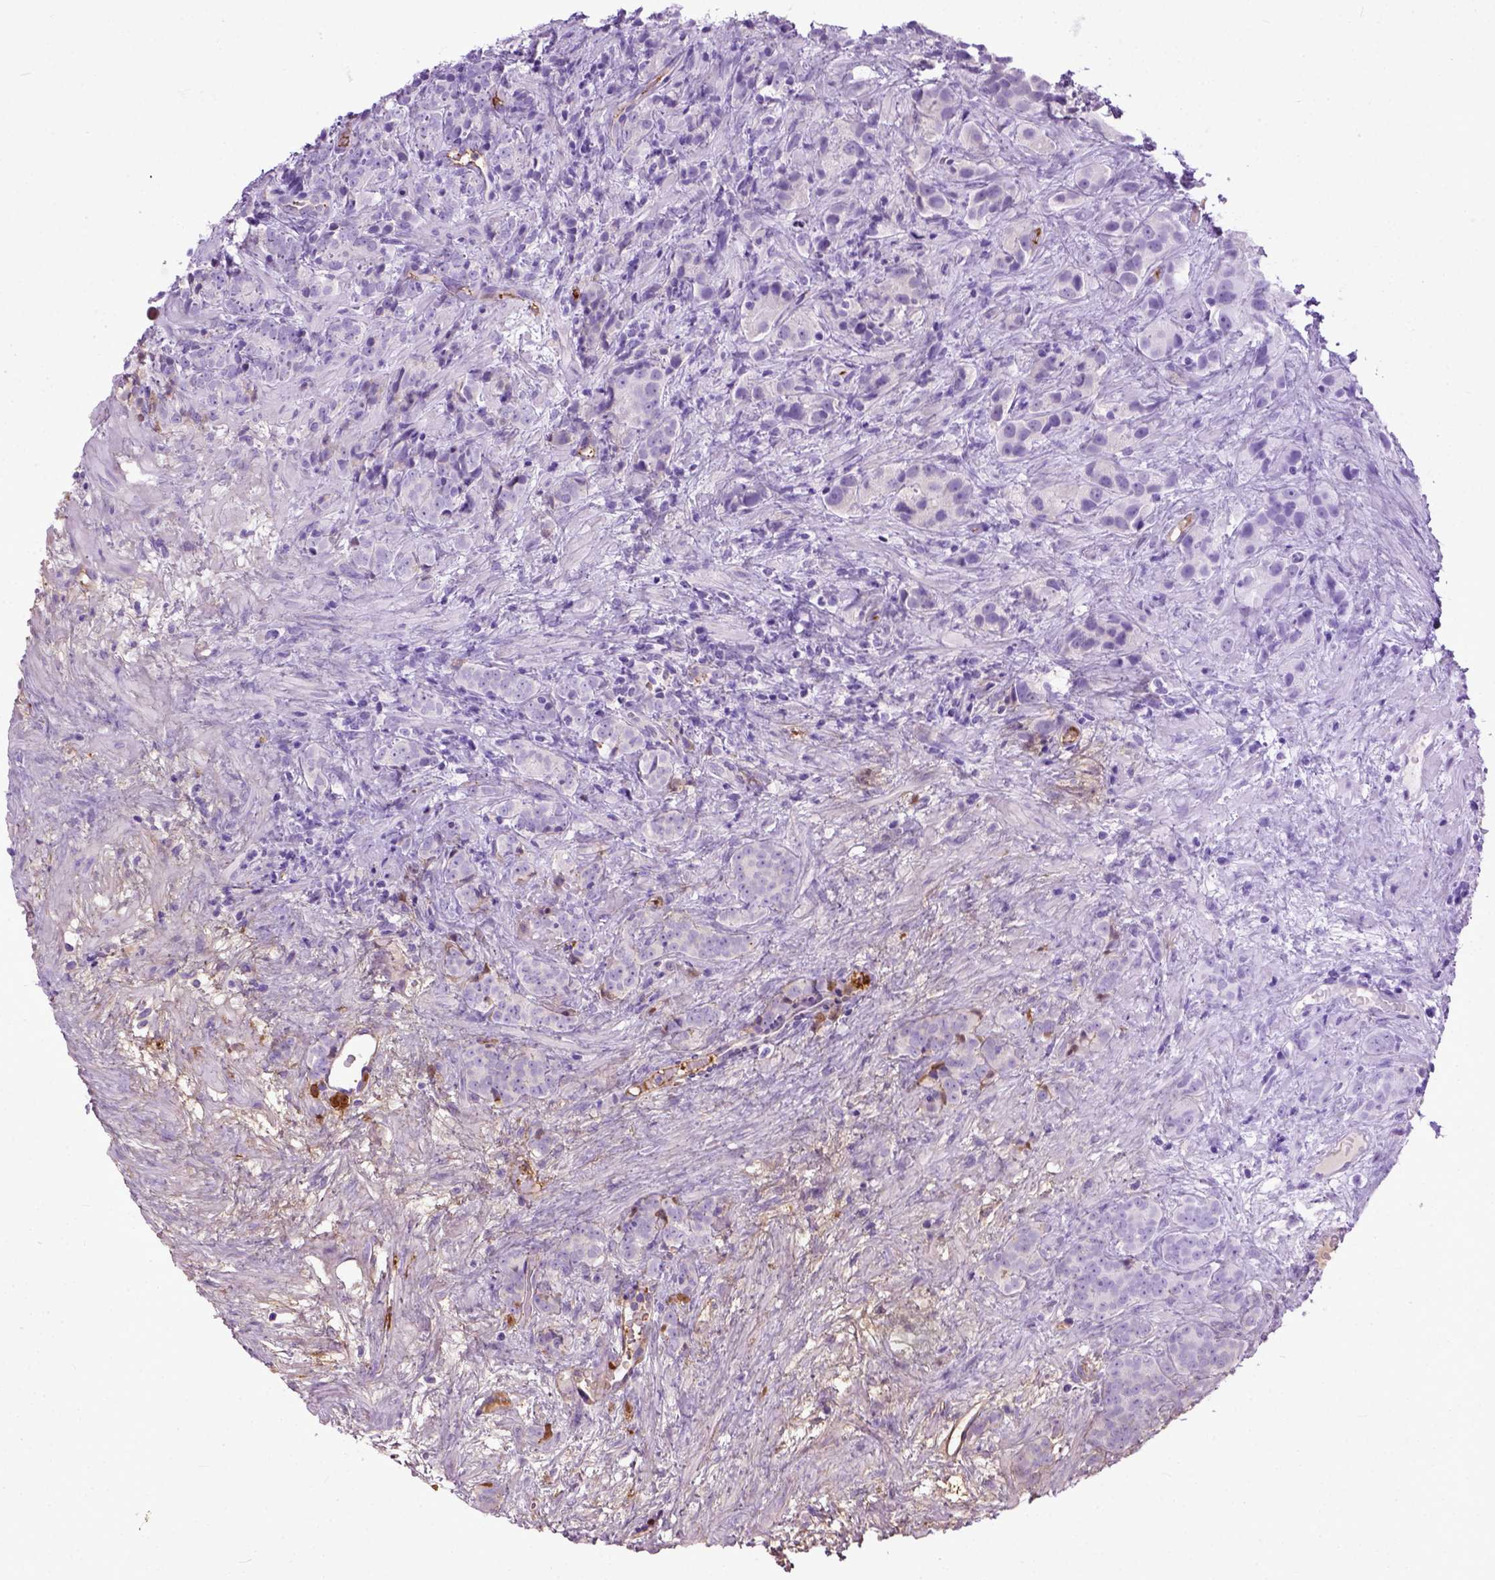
{"staining": {"intensity": "negative", "quantity": "none", "location": "none"}, "tissue": "prostate cancer", "cell_type": "Tumor cells", "image_type": "cancer", "snomed": [{"axis": "morphology", "description": "Adenocarcinoma, High grade"}, {"axis": "topography", "description": "Prostate"}], "caption": "Image shows no significant protein staining in tumor cells of prostate adenocarcinoma (high-grade).", "gene": "ADAMTS8", "patient": {"sex": "male", "age": 90}}